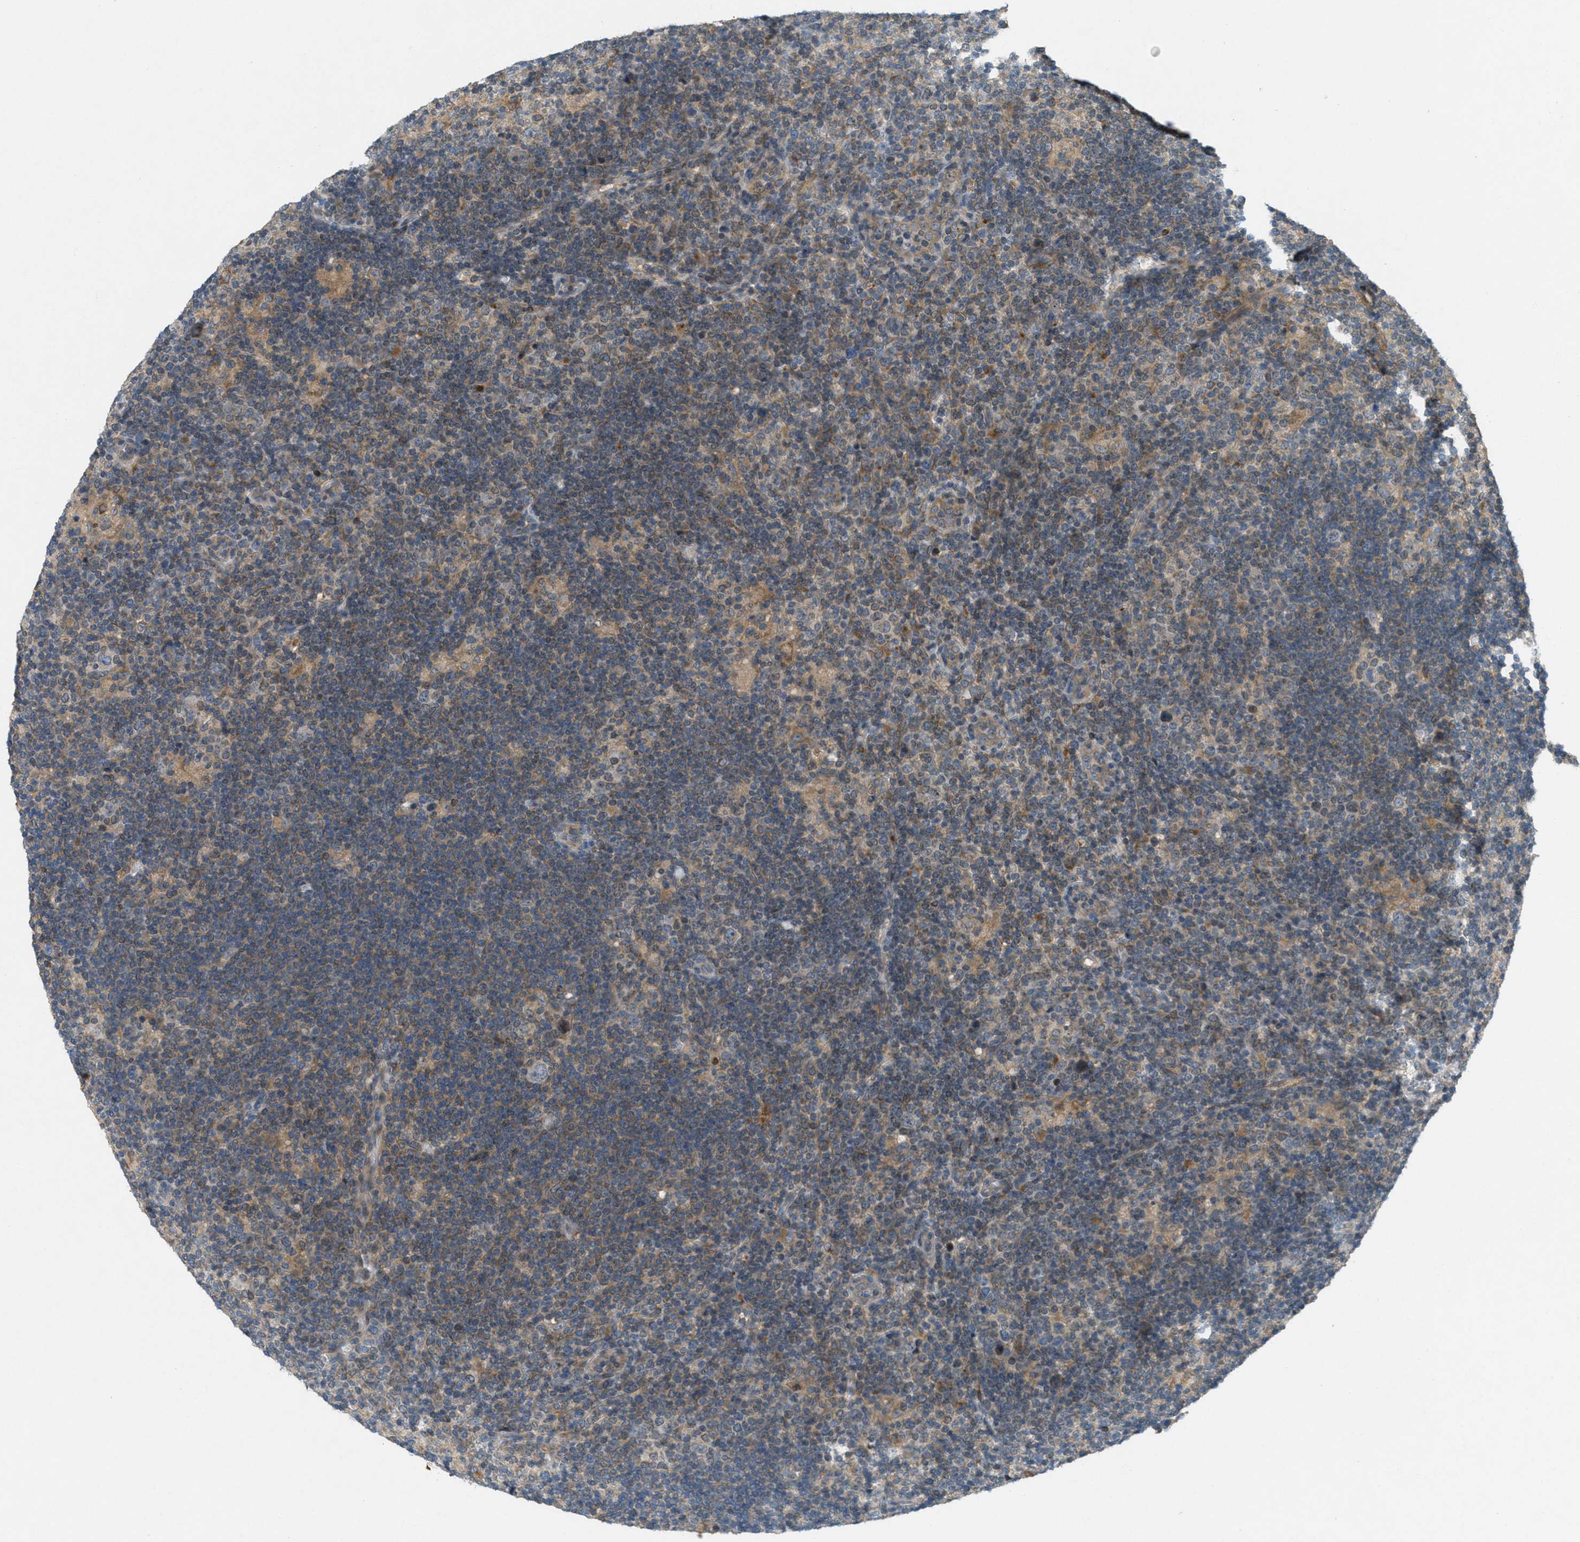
{"staining": {"intensity": "weak", "quantity": "<25%", "location": "cytoplasmic/membranous"}, "tissue": "lymphoma", "cell_type": "Tumor cells", "image_type": "cancer", "snomed": [{"axis": "morphology", "description": "Hodgkin's disease, NOS"}, {"axis": "topography", "description": "Lymph node"}], "caption": "The image reveals no staining of tumor cells in lymphoma. (DAB IHC with hematoxylin counter stain).", "gene": "SIGMAR1", "patient": {"sex": "female", "age": 57}}